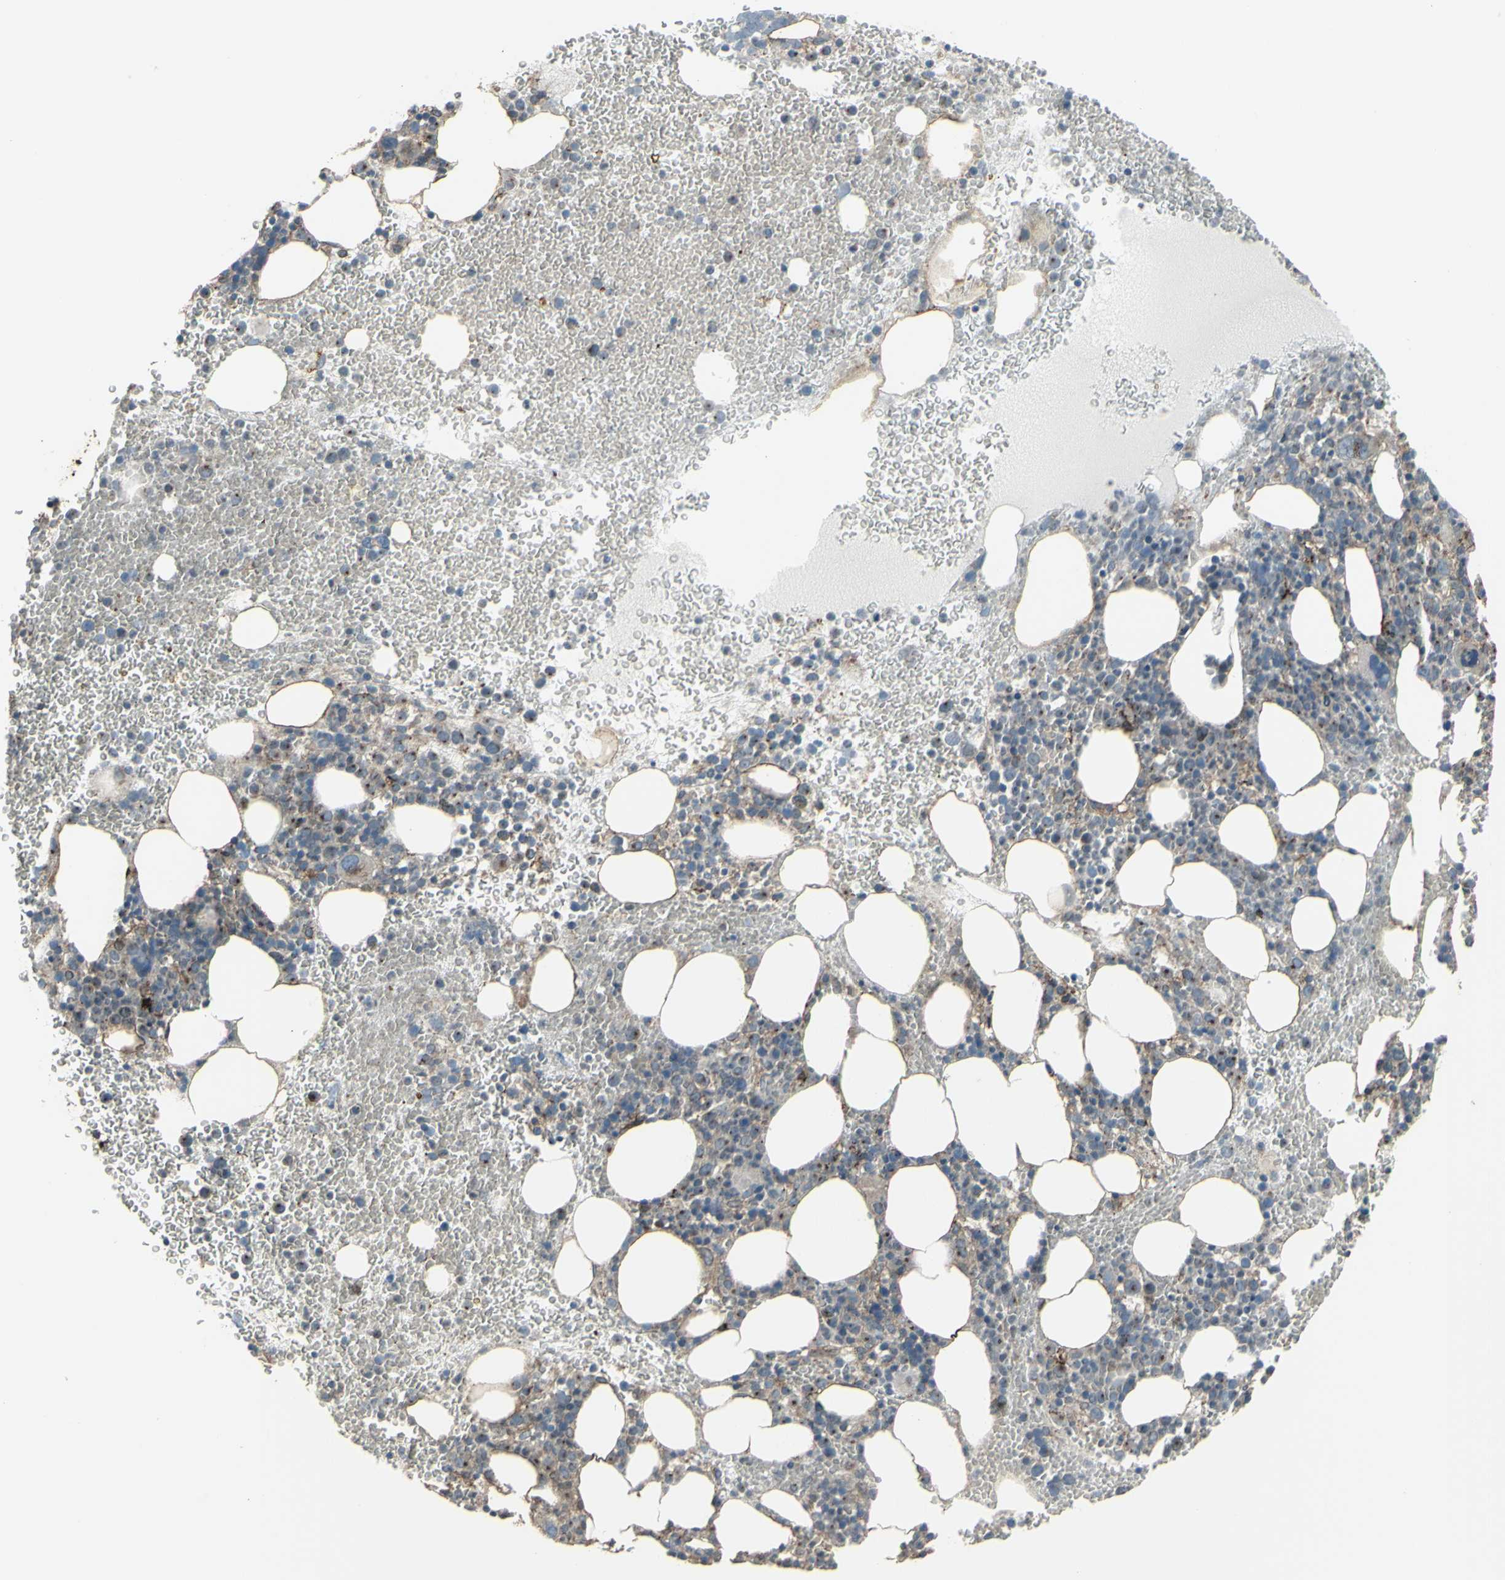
{"staining": {"intensity": "moderate", "quantity": "<25%", "location": "cytoplasmic/membranous"}, "tissue": "bone marrow", "cell_type": "Hematopoietic cells", "image_type": "normal", "snomed": [{"axis": "morphology", "description": "Normal tissue, NOS"}, {"axis": "morphology", "description": "Inflammation, NOS"}, {"axis": "topography", "description": "Bone marrow"}], "caption": "Benign bone marrow demonstrates moderate cytoplasmic/membranous staining in approximately <25% of hematopoietic cells, visualized by immunohistochemistry. Using DAB (3,3'-diaminobenzidine) (brown) and hematoxylin (blue) stains, captured at high magnification using brightfield microscopy.", "gene": "SMO", "patient": {"sex": "female", "age": 54}}